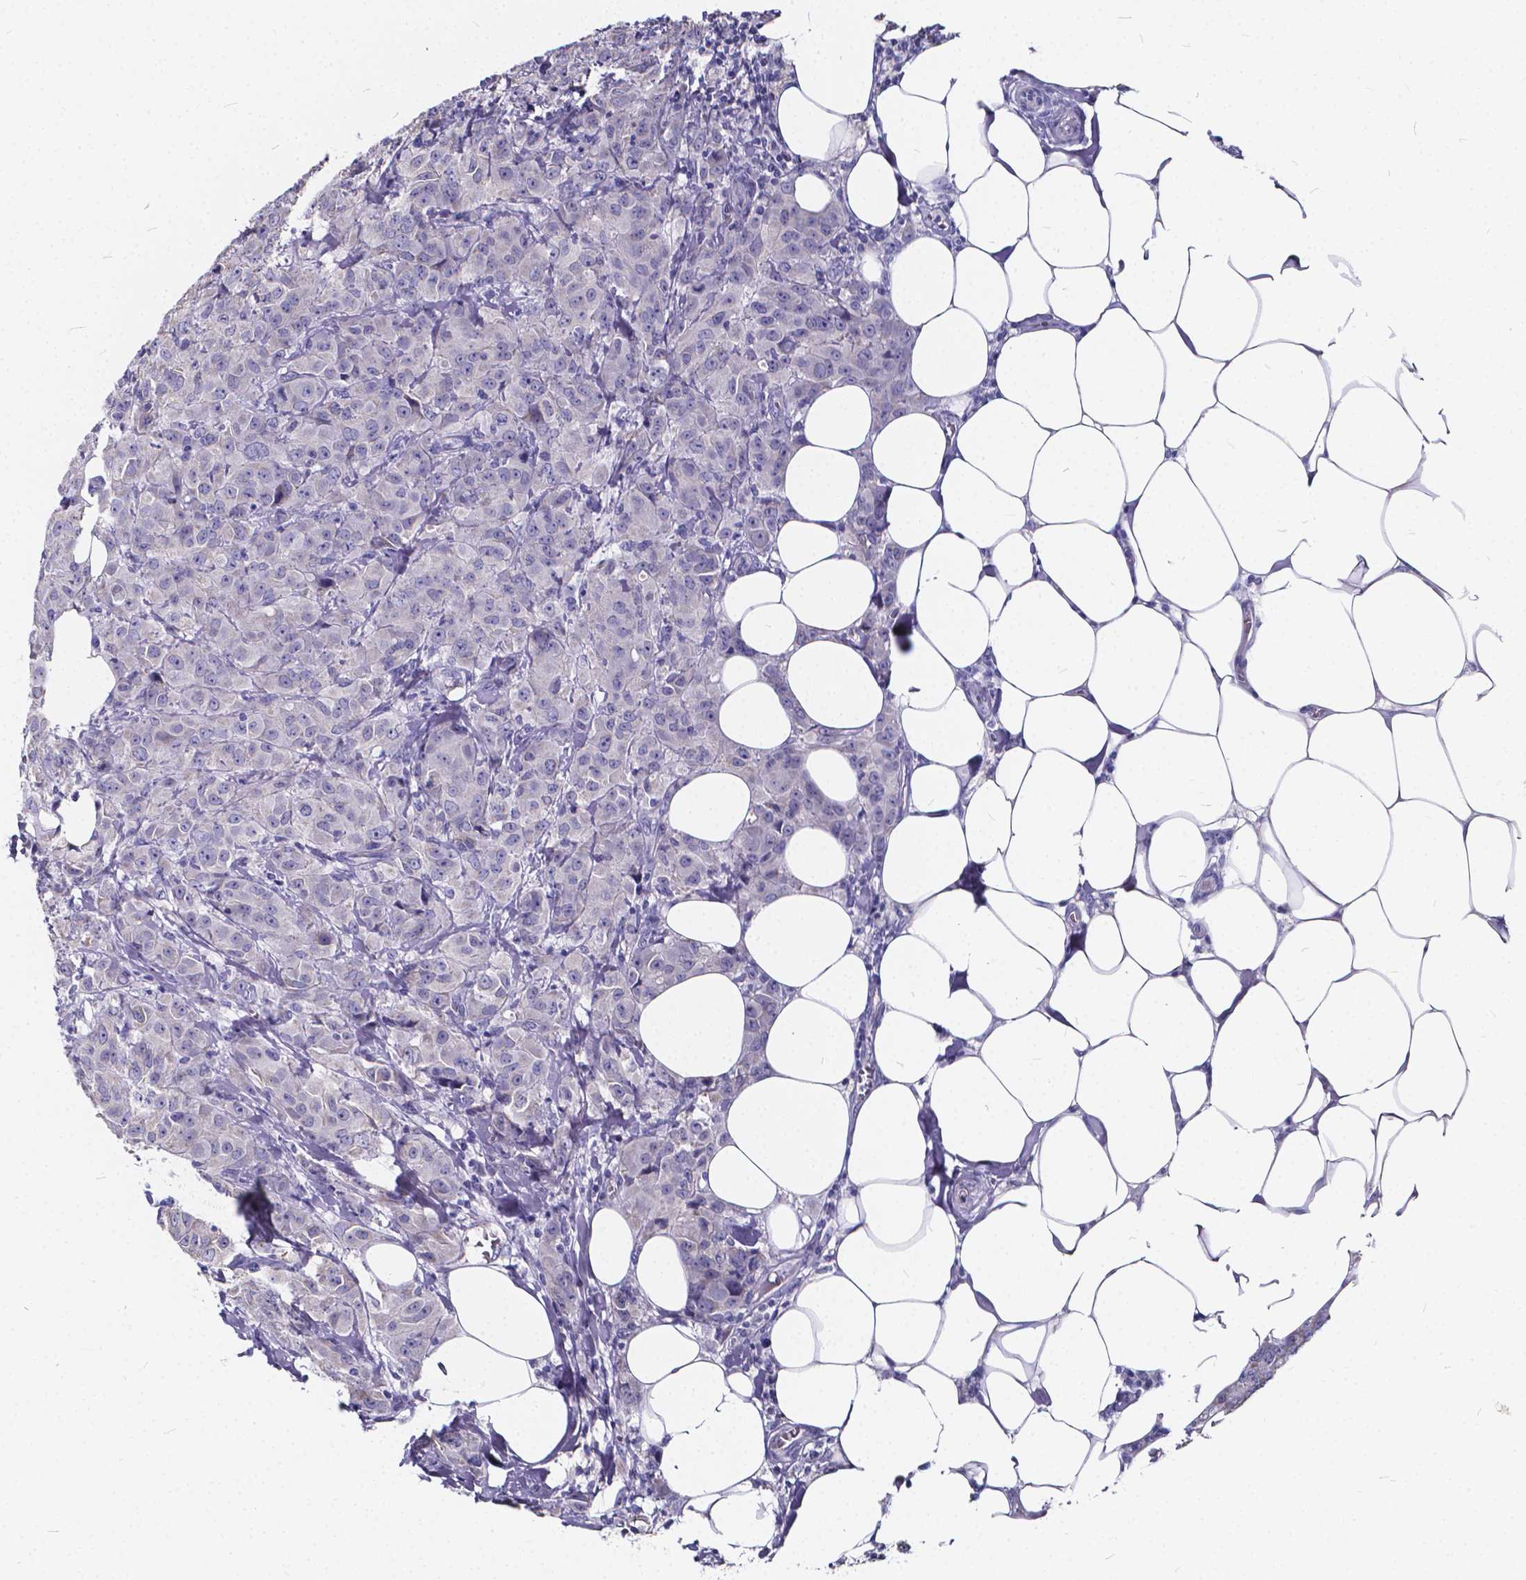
{"staining": {"intensity": "negative", "quantity": "none", "location": "none"}, "tissue": "breast cancer", "cell_type": "Tumor cells", "image_type": "cancer", "snomed": [{"axis": "morphology", "description": "Normal tissue, NOS"}, {"axis": "morphology", "description": "Duct carcinoma"}, {"axis": "topography", "description": "Breast"}], "caption": "The image demonstrates no significant positivity in tumor cells of breast invasive ductal carcinoma.", "gene": "SPEF2", "patient": {"sex": "female", "age": 43}}